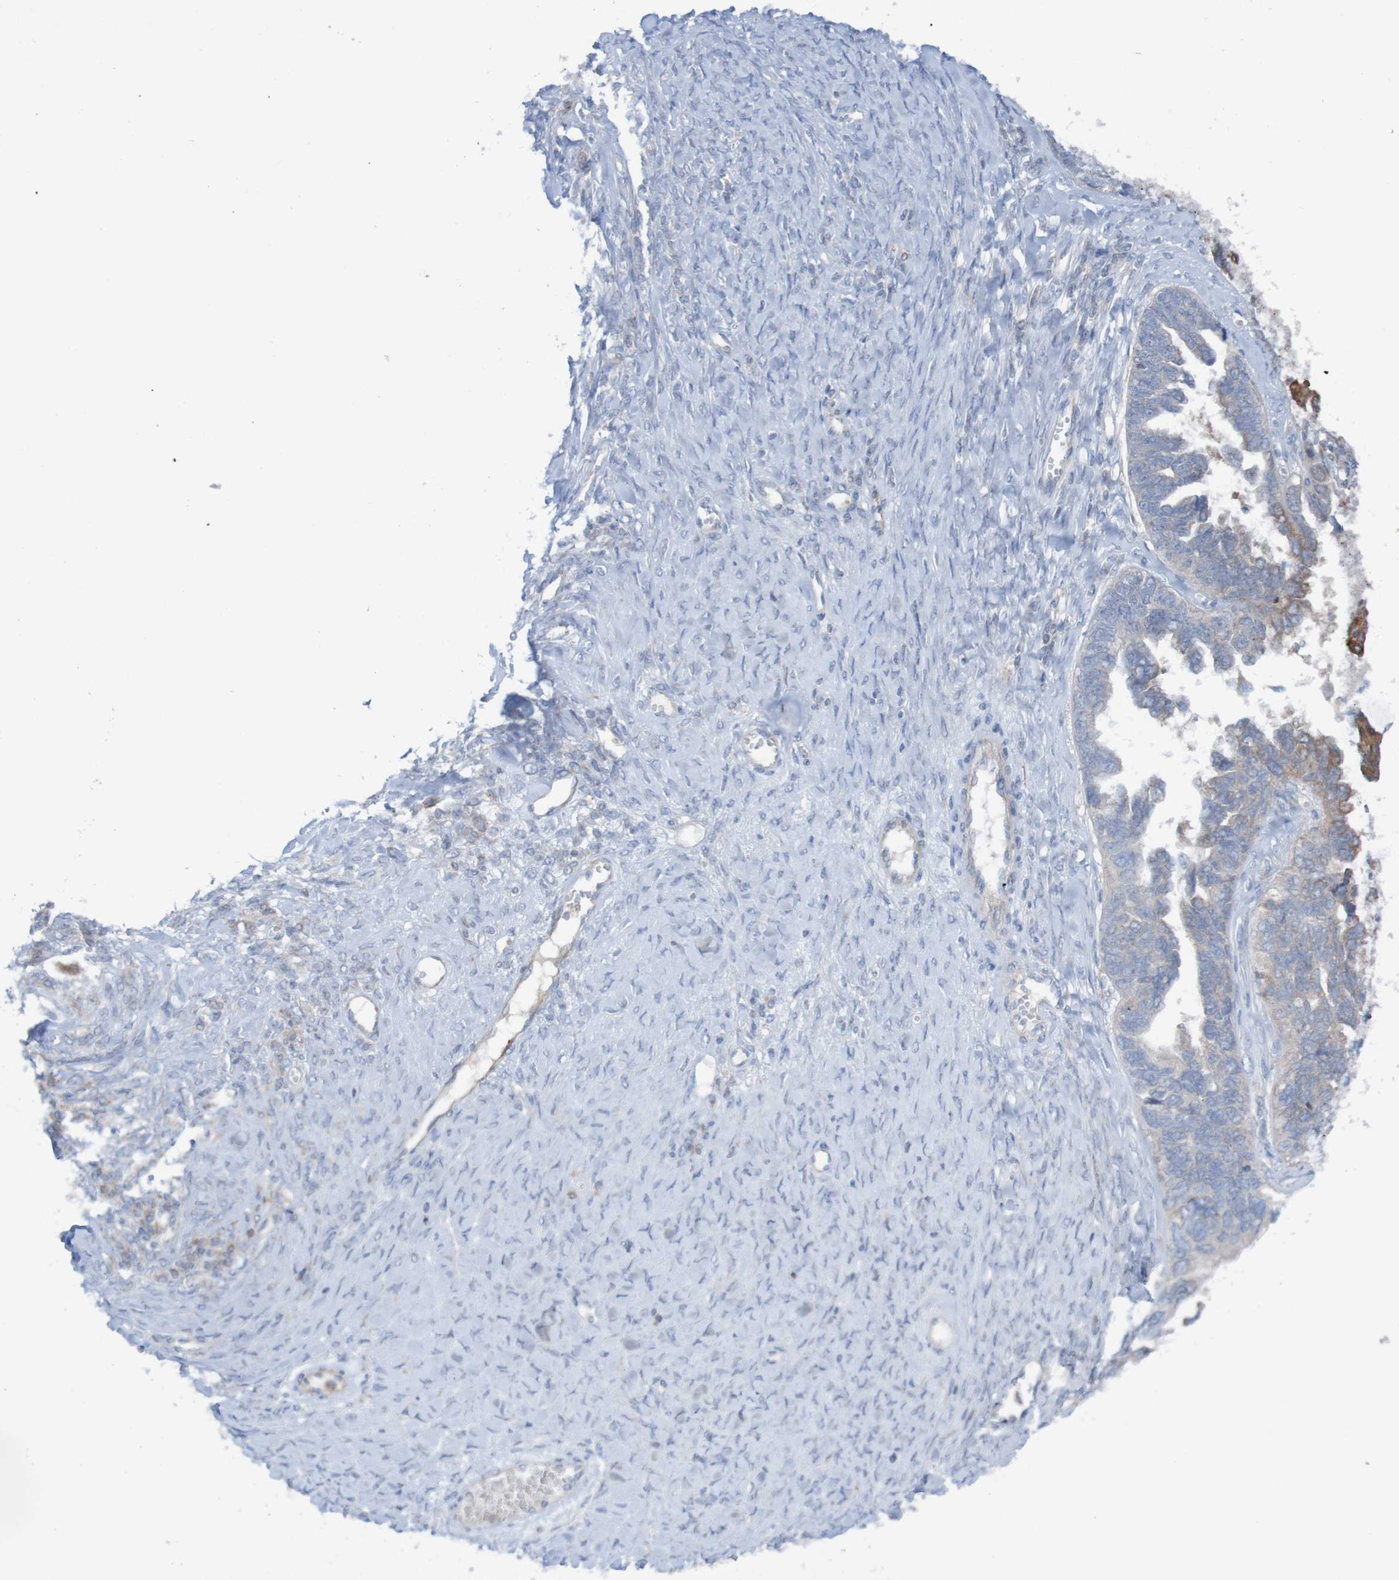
{"staining": {"intensity": "moderate", "quantity": "<25%", "location": "cytoplasmic/membranous"}, "tissue": "ovarian cancer", "cell_type": "Tumor cells", "image_type": "cancer", "snomed": [{"axis": "morphology", "description": "Cystadenocarcinoma, serous, NOS"}, {"axis": "topography", "description": "Ovary"}], "caption": "Tumor cells reveal moderate cytoplasmic/membranous staining in approximately <25% of cells in serous cystadenocarcinoma (ovarian). Immunohistochemistry stains the protein in brown and the nuclei are stained blue.", "gene": "ANGPT4", "patient": {"sex": "female", "age": 79}}